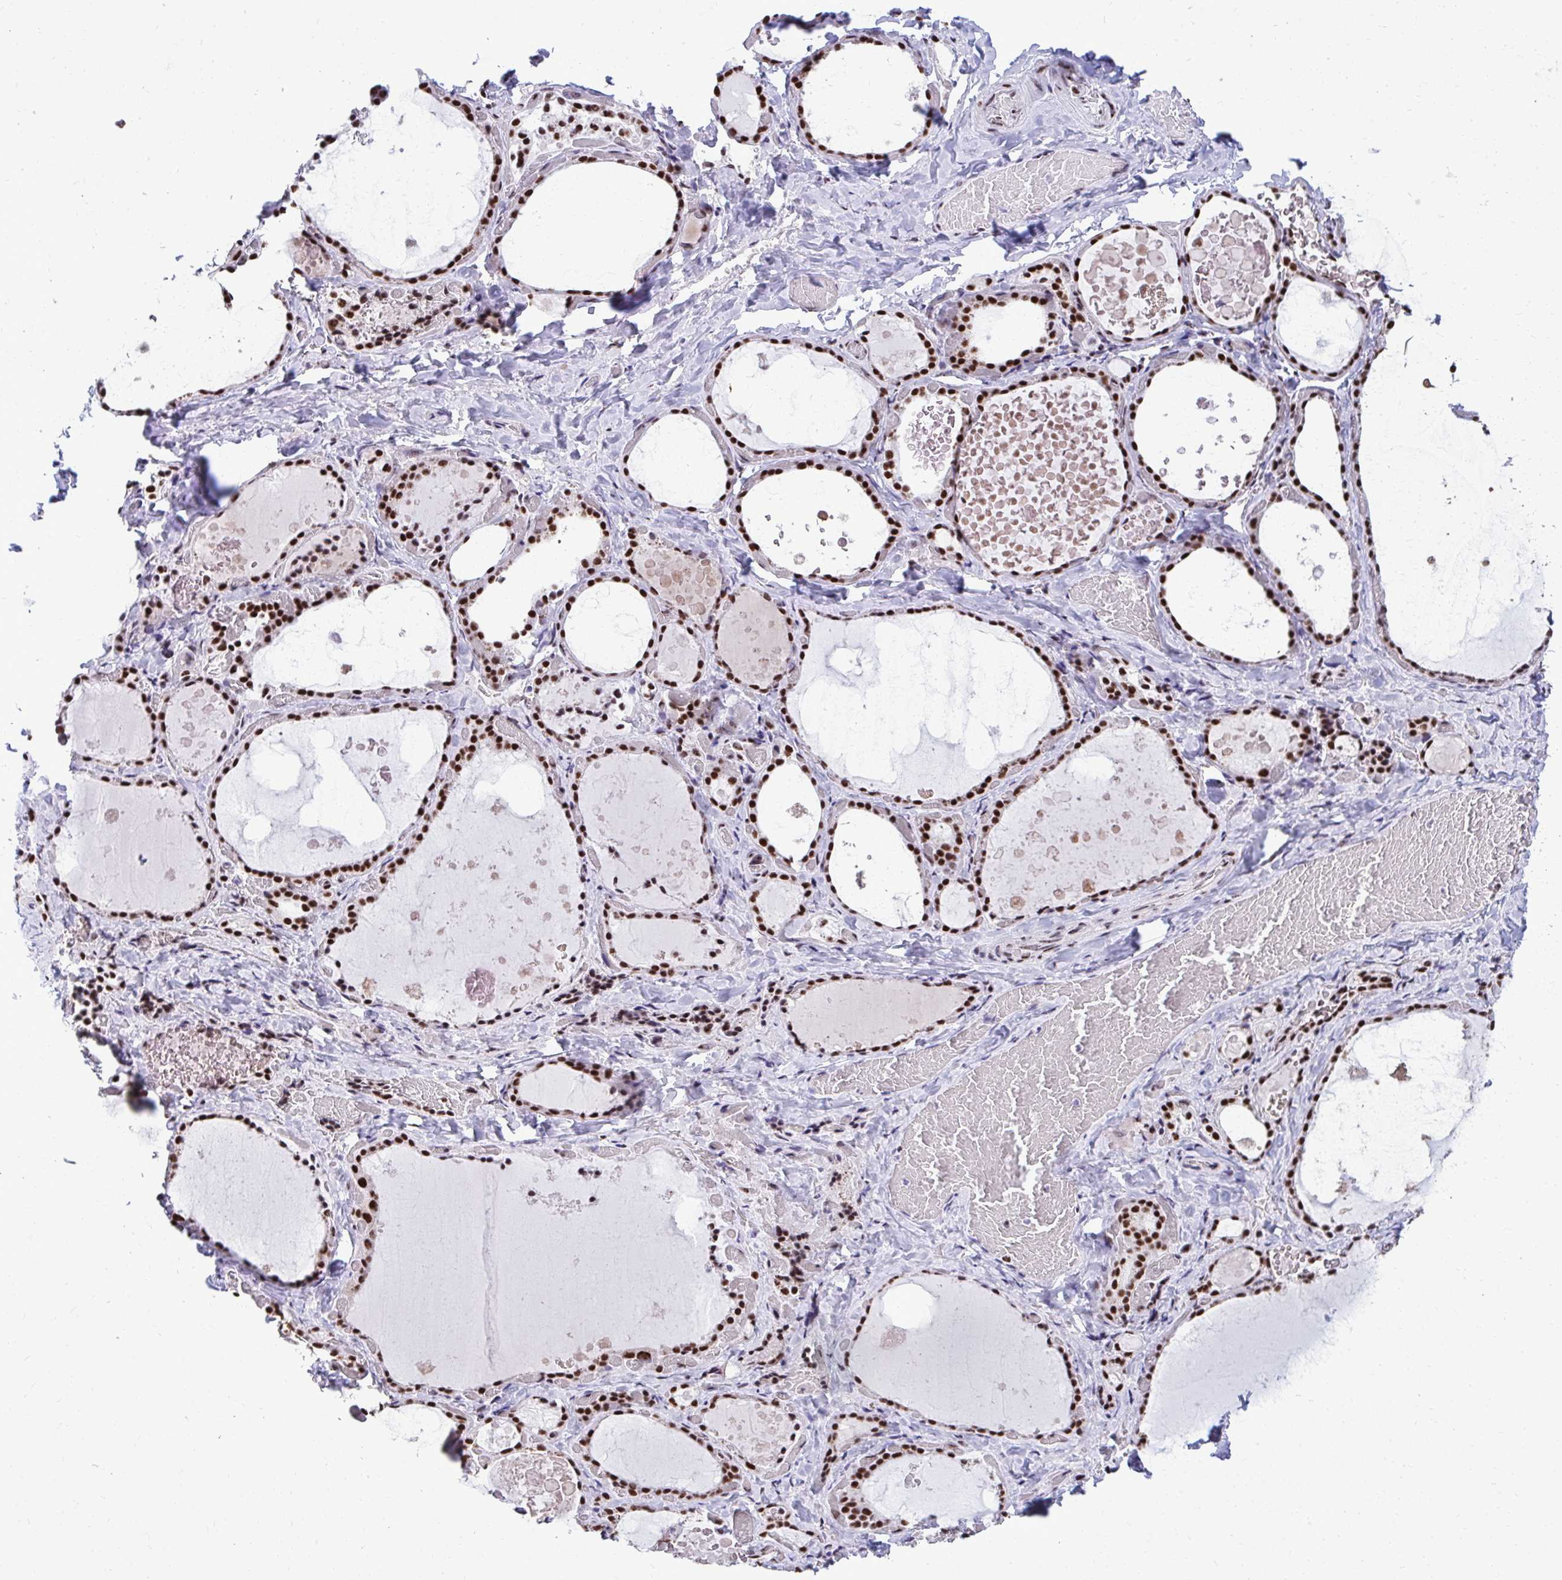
{"staining": {"intensity": "strong", "quantity": ">75%", "location": "nuclear"}, "tissue": "thyroid gland", "cell_type": "Glandular cells", "image_type": "normal", "snomed": [{"axis": "morphology", "description": "Normal tissue, NOS"}, {"axis": "topography", "description": "Thyroid gland"}], "caption": "Thyroid gland stained with DAB (3,3'-diaminobenzidine) immunohistochemistry (IHC) shows high levels of strong nuclear expression in about >75% of glandular cells.", "gene": "PELP1", "patient": {"sex": "female", "age": 56}}